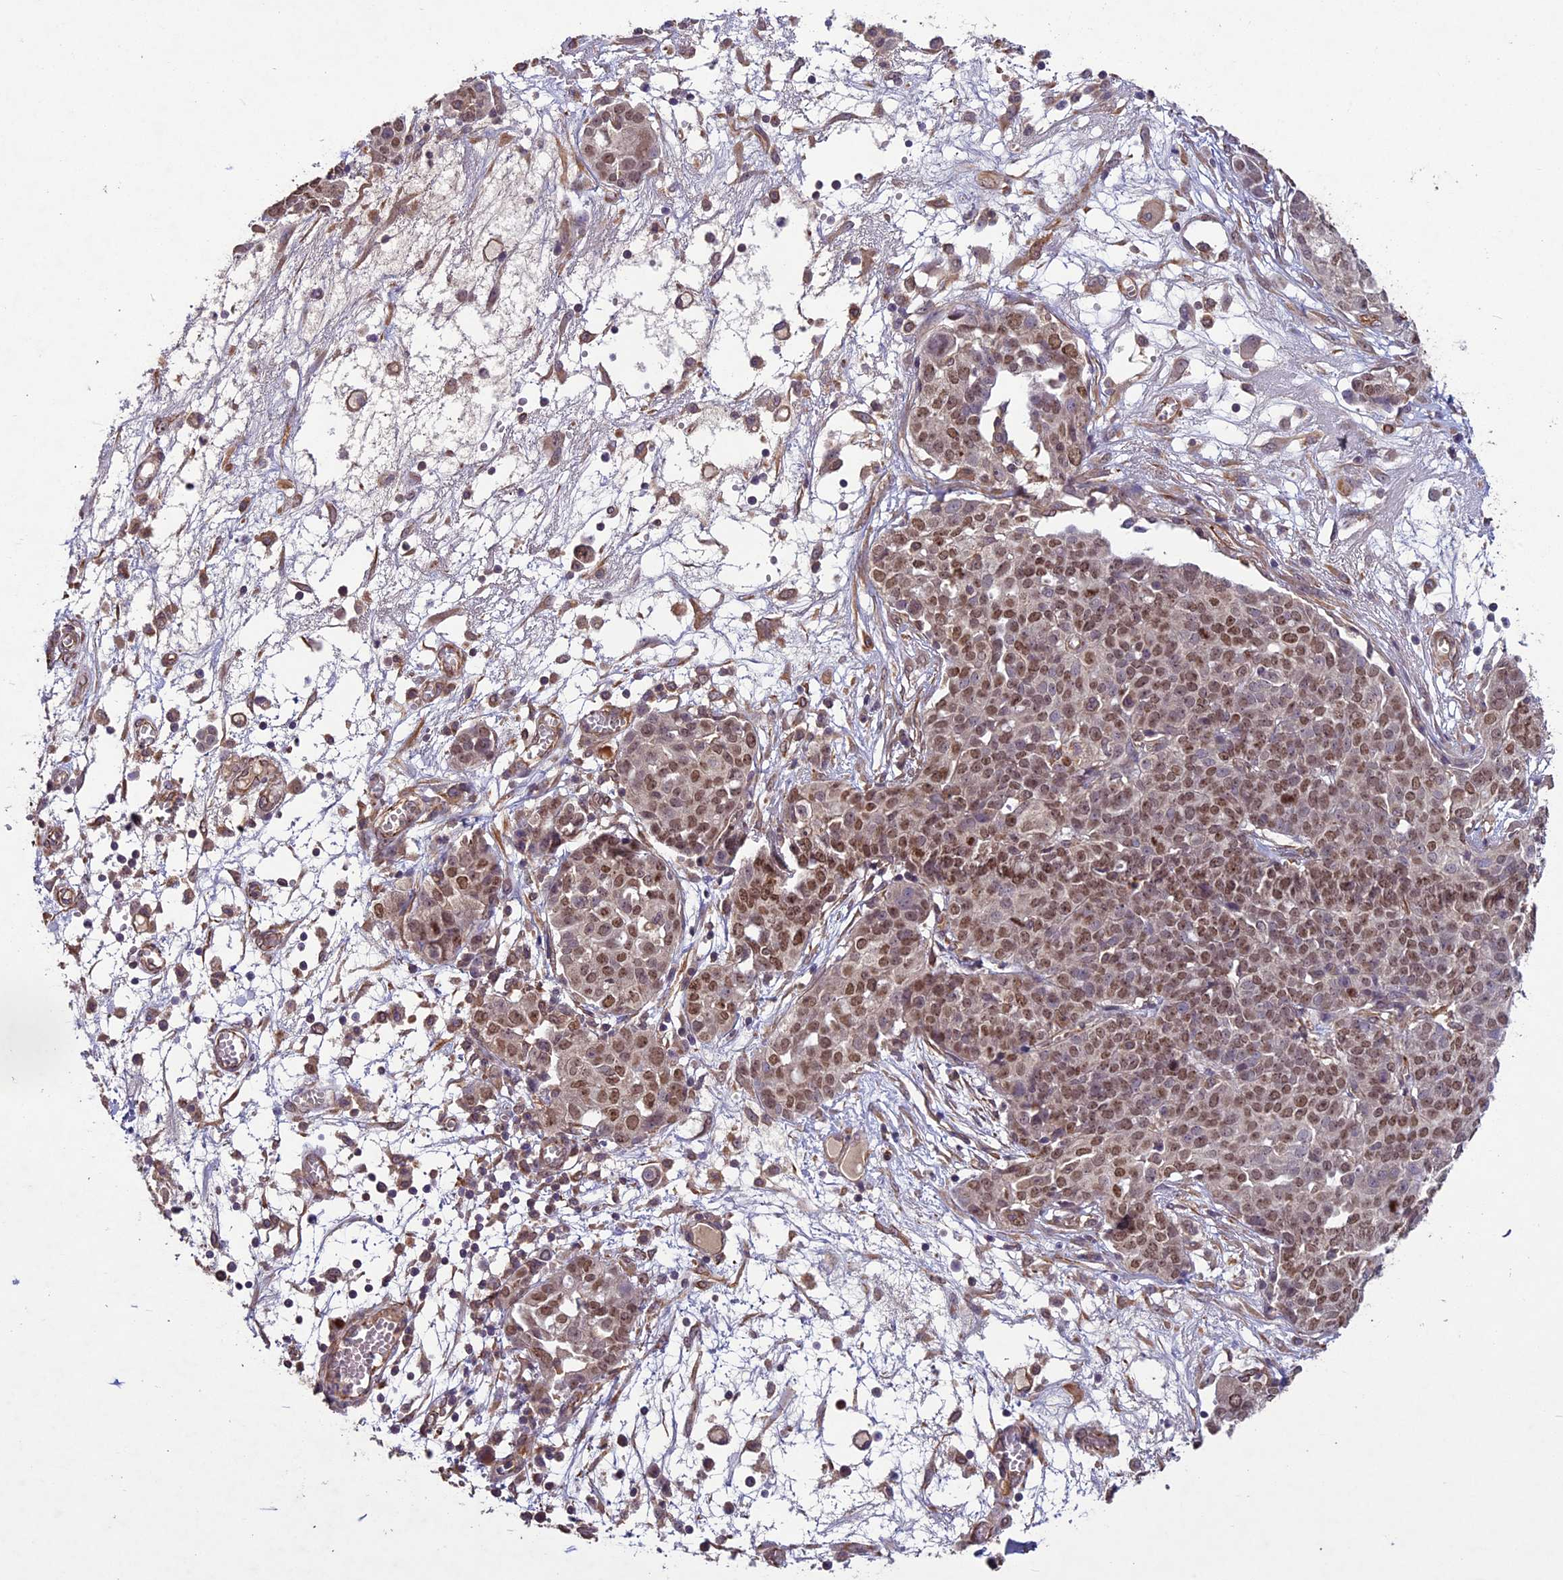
{"staining": {"intensity": "moderate", "quantity": ">75%", "location": "nuclear"}, "tissue": "ovarian cancer", "cell_type": "Tumor cells", "image_type": "cancer", "snomed": [{"axis": "morphology", "description": "Cystadenocarcinoma, serous, NOS"}, {"axis": "topography", "description": "Soft tissue"}, {"axis": "topography", "description": "Ovary"}], "caption": "High-power microscopy captured an immunohistochemistry (IHC) histopathology image of ovarian serous cystadenocarcinoma, revealing moderate nuclear staining in about >75% of tumor cells.", "gene": "C3orf70", "patient": {"sex": "female", "age": 57}}